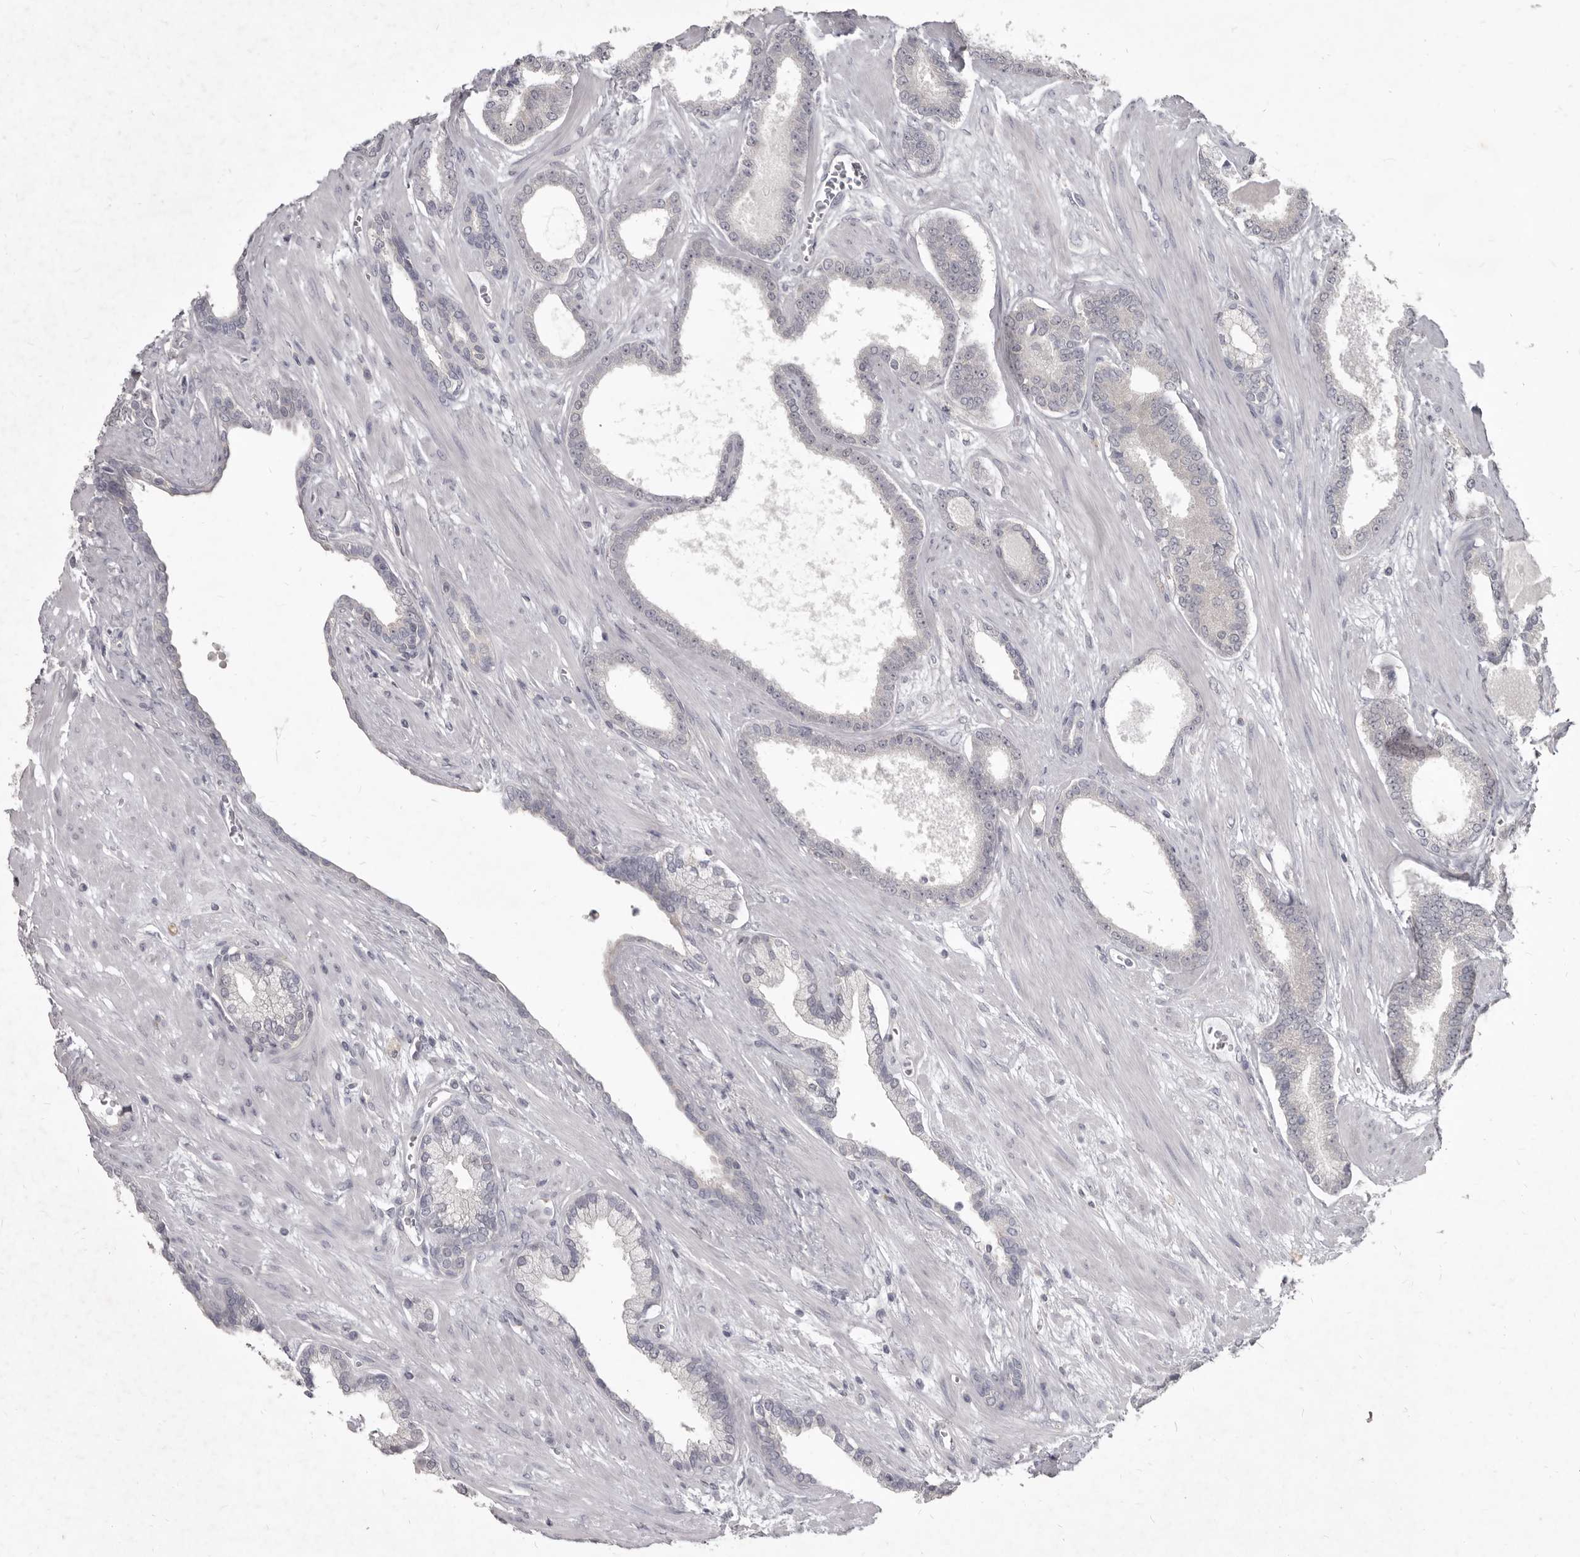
{"staining": {"intensity": "negative", "quantity": "none", "location": "none"}, "tissue": "prostate cancer", "cell_type": "Tumor cells", "image_type": "cancer", "snomed": [{"axis": "morphology", "description": "Adenocarcinoma, Low grade"}, {"axis": "topography", "description": "Prostate"}], "caption": "This is a image of immunohistochemistry (IHC) staining of prostate adenocarcinoma (low-grade), which shows no positivity in tumor cells.", "gene": "GSK3B", "patient": {"sex": "male", "age": 70}}